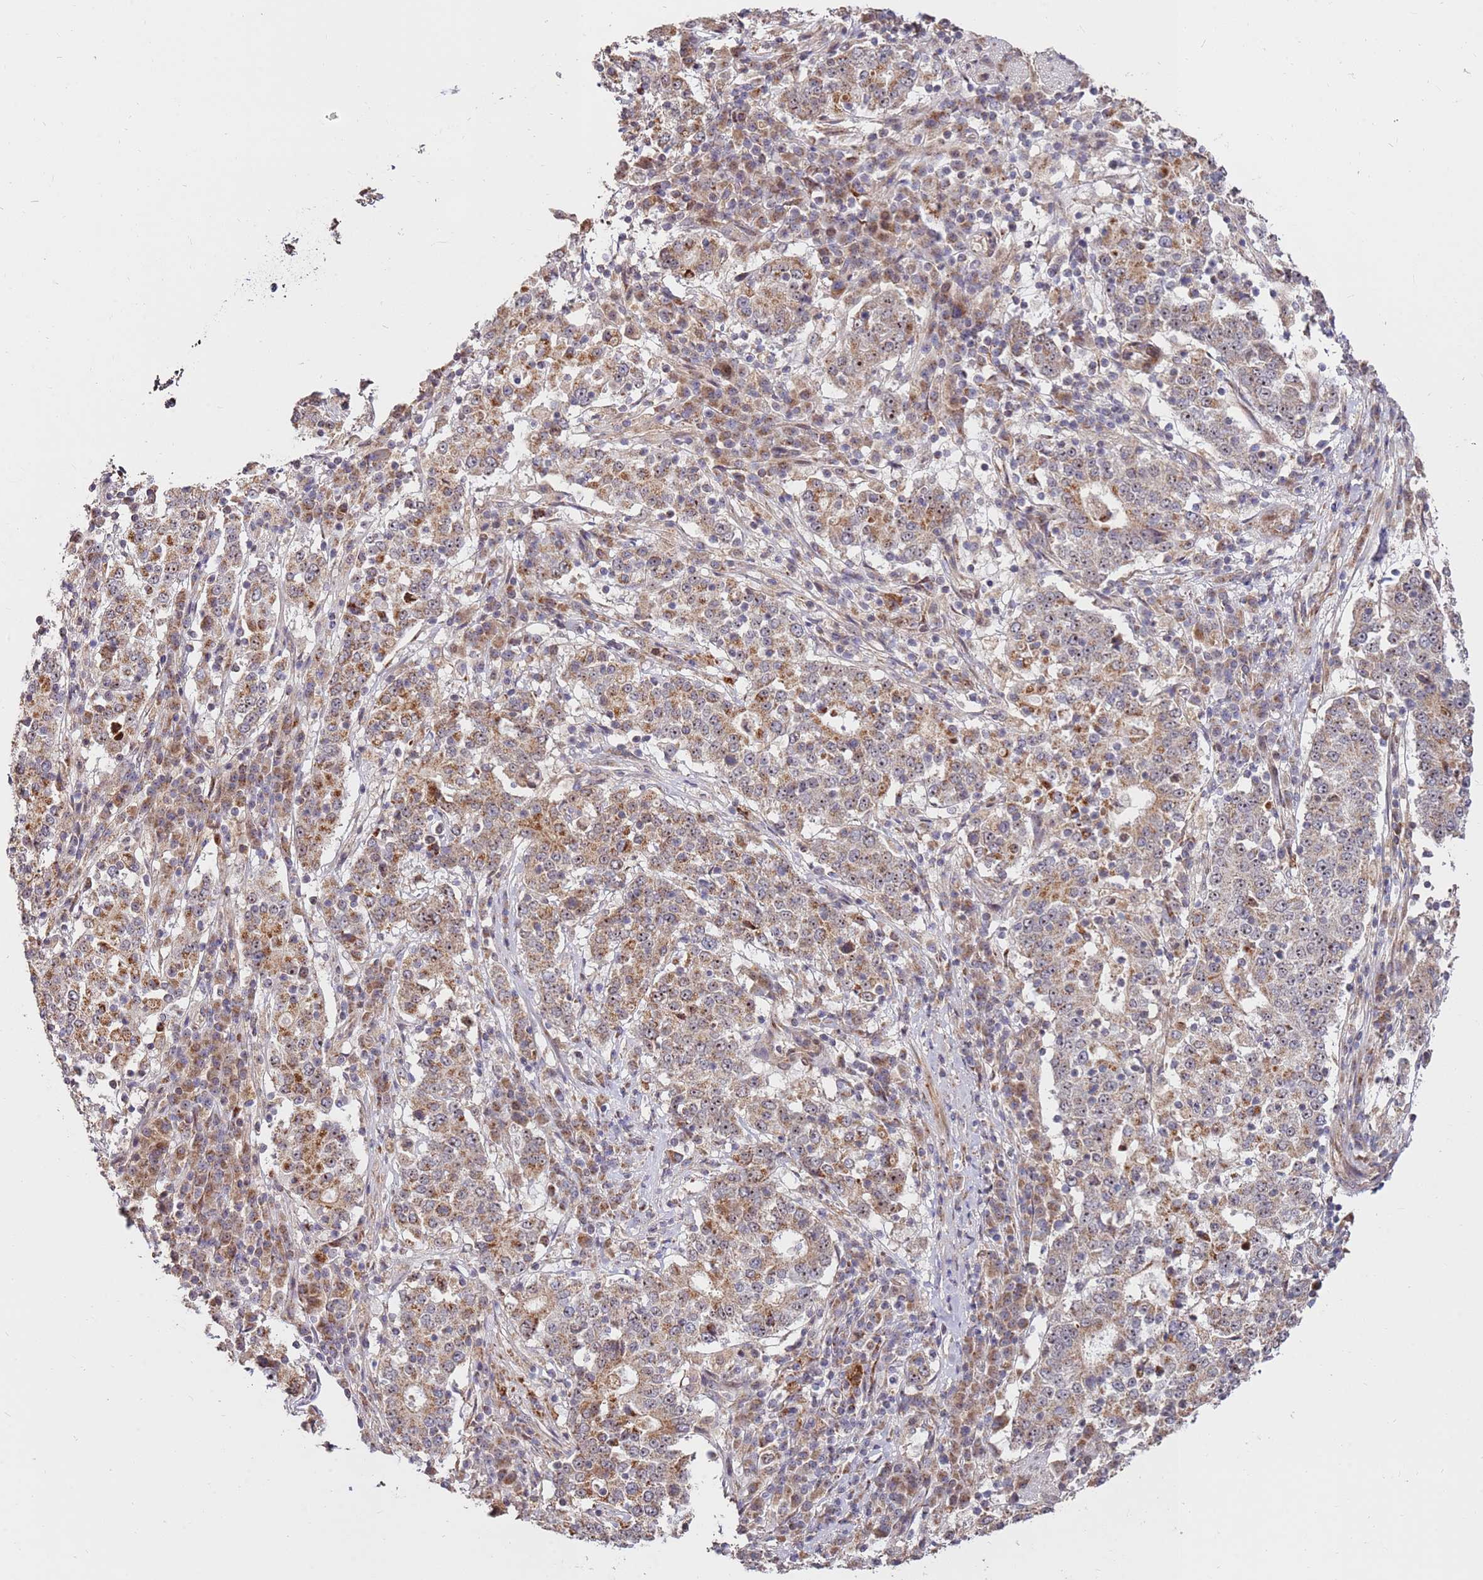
{"staining": {"intensity": "moderate", "quantity": ">75%", "location": "cytoplasmic/membranous"}, "tissue": "stomach cancer", "cell_type": "Tumor cells", "image_type": "cancer", "snomed": [{"axis": "morphology", "description": "Adenocarcinoma, NOS"}, {"axis": "topography", "description": "Stomach"}], "caption": "Immunohistochemistry of human stomach cancer displays medium levels of moderate cytoplasmic/membranous staining in approximately >75% of tumor cells.", "gene": "KIF25", "patient": {"sex": "male", "age": 59}}